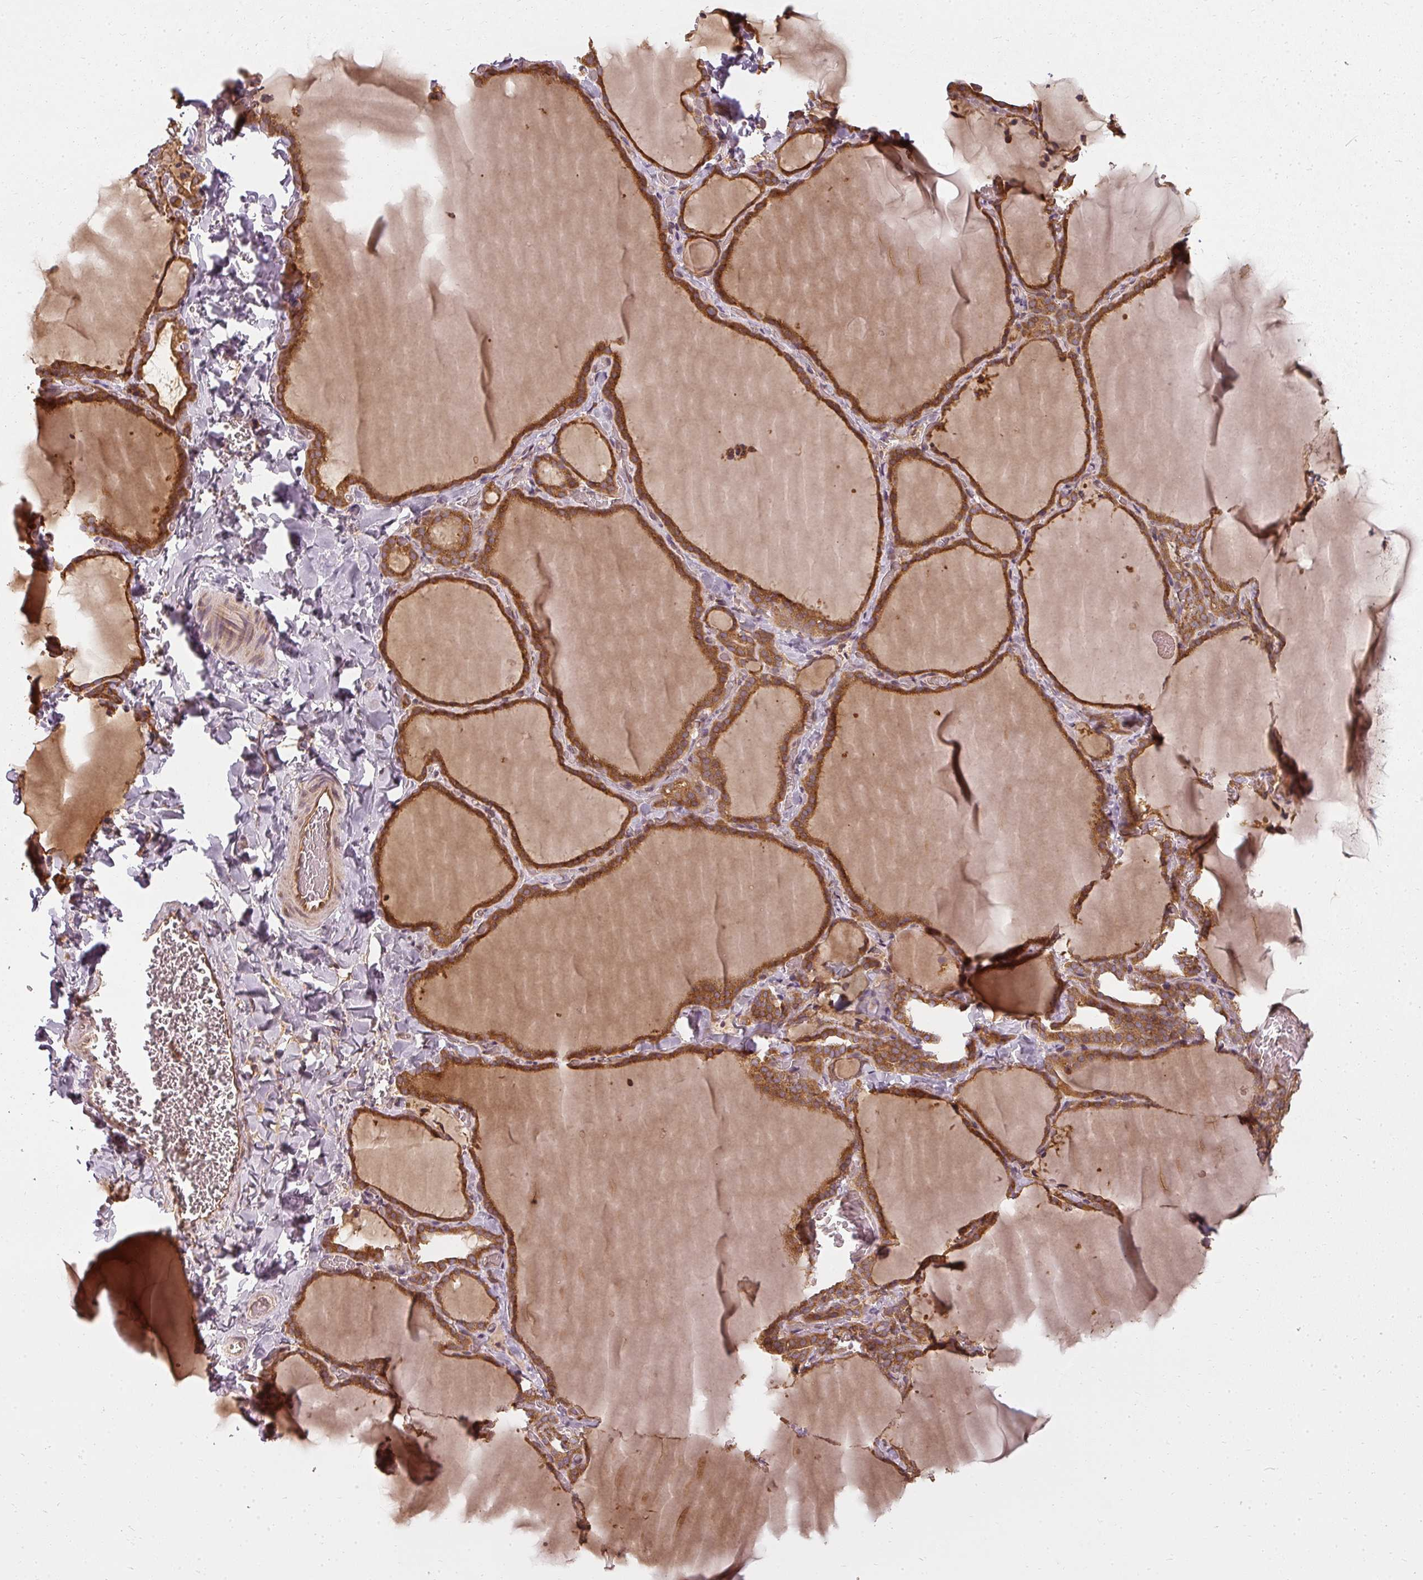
{"staining": {"intensity": "strong", "quantity": ">75%", "location": "cytoplasmic/membranous"}, "tissue": "thyroid gland", "cell_type": "Glandular cells", "image_type": "normal", "snomed": [{"axis": "morphology", "description": "Normal tissue, NOS"}, {"axis": "topography", "description": "Thyroid gland"}], "caption": "Immunohistochemistry staining of unremarkable thyroid gland, which demonstrates high levels of strong cytoplasmic/membranous staining in about >75% of glandular cells indicating strong cytoplasmic/membranous protein staining. The staining was performed using DAB (3,3'-diaminobenzidine) (brown) for protein detection and nuclei were counterstained in hematoxylin (blue).", "gene": "RPL24", "patient": {"sex": "female", "age": 22}}